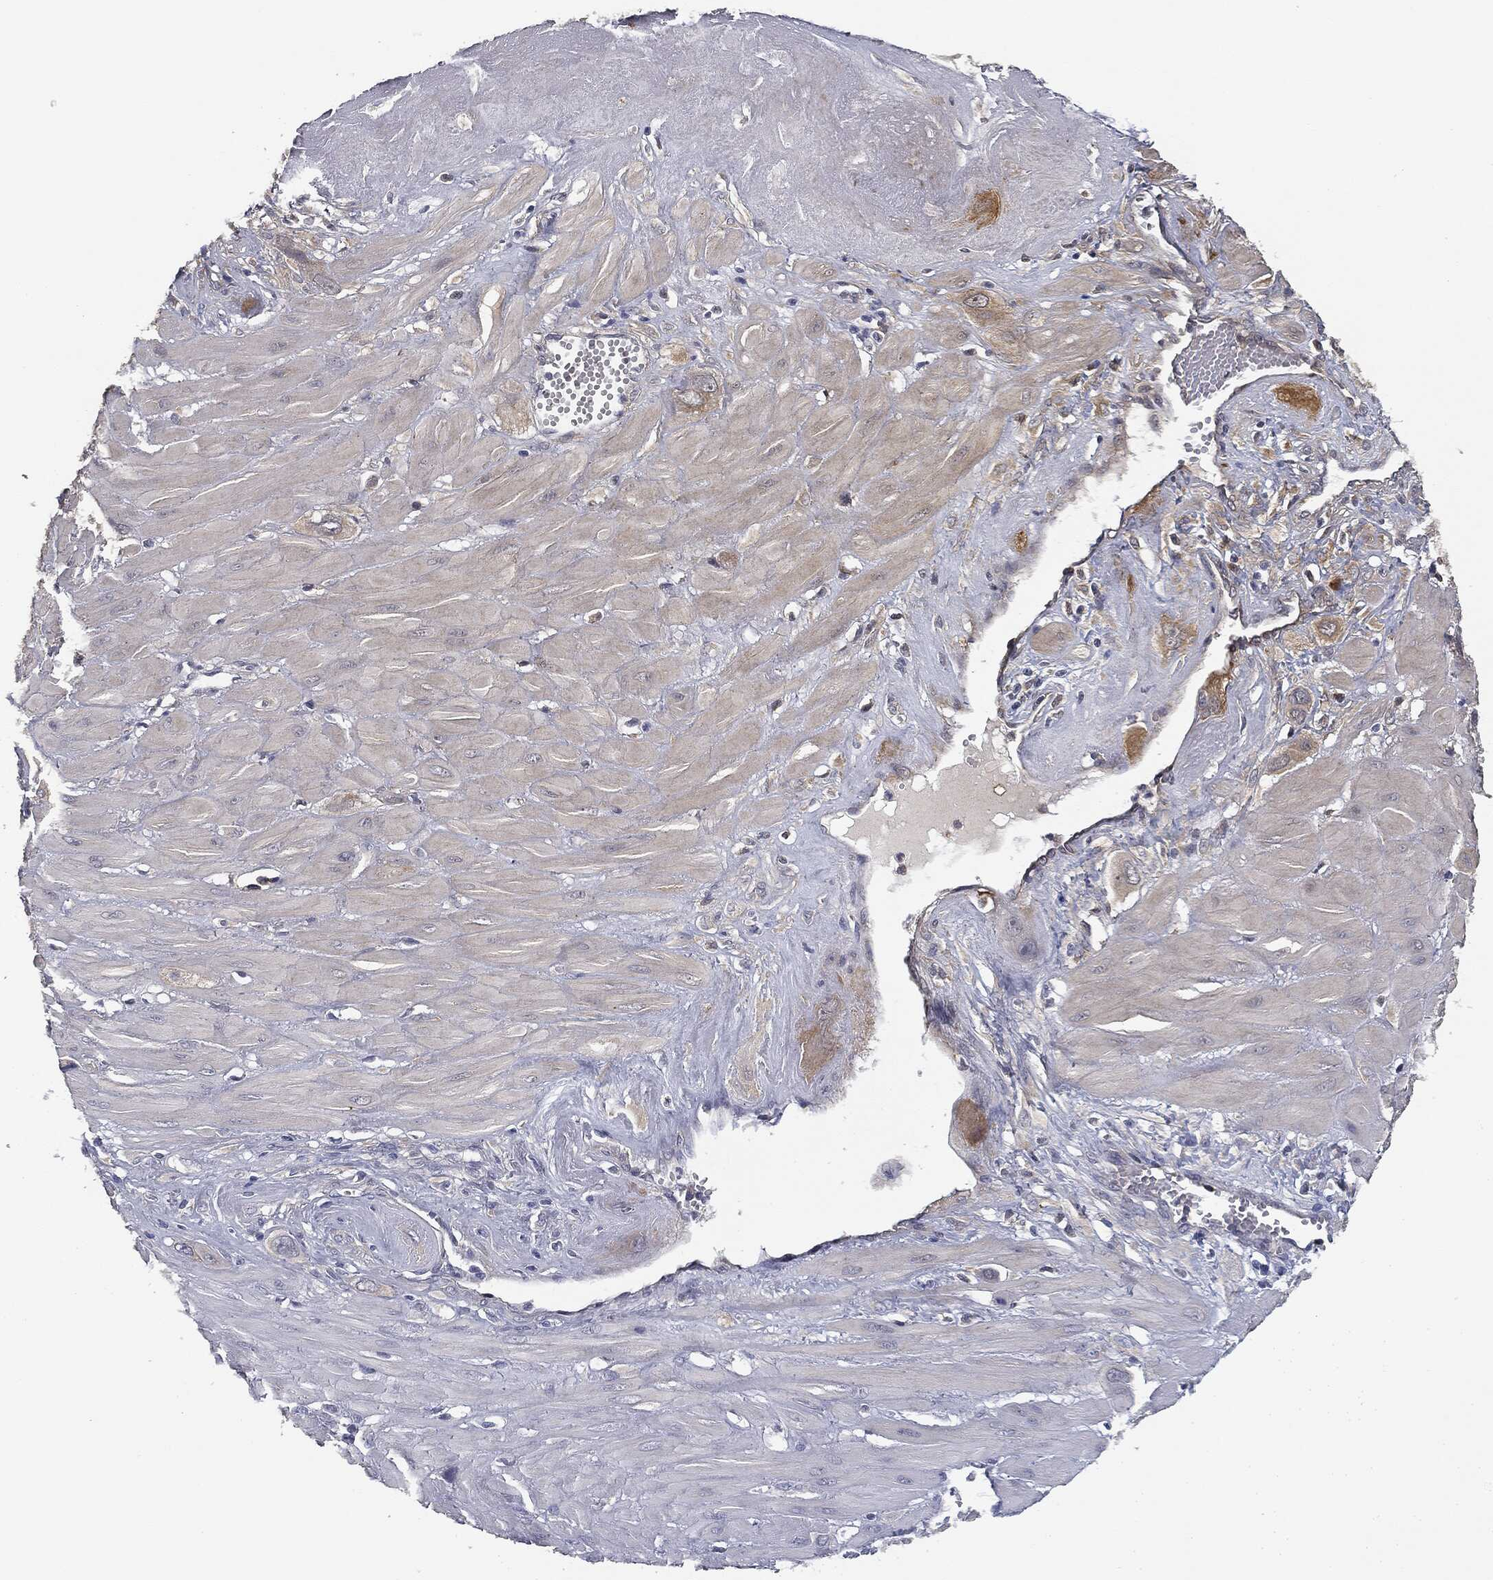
{"staining": {"intensity": "moderate", "quantity": "<25%", "location": "cytoplasmic/membranous"}, "tissue": "cervical cancer", "cell_type": "Tumor cells", "image_type": "cancer", "snomed": [{"axis": "morphology", "description": "Squamous cell carcinoma, NOS"}, {"axis": "topography", "description": "Cervix"}], "caption": "The immunohistochemical stain shows moderate cytoplasmic/membranous positivity in tumor cells of cervical cancer (squamous cell carcinoma) tissue.", "gene": "MIER2", "patient": {"sex": "female", "age": 34}}